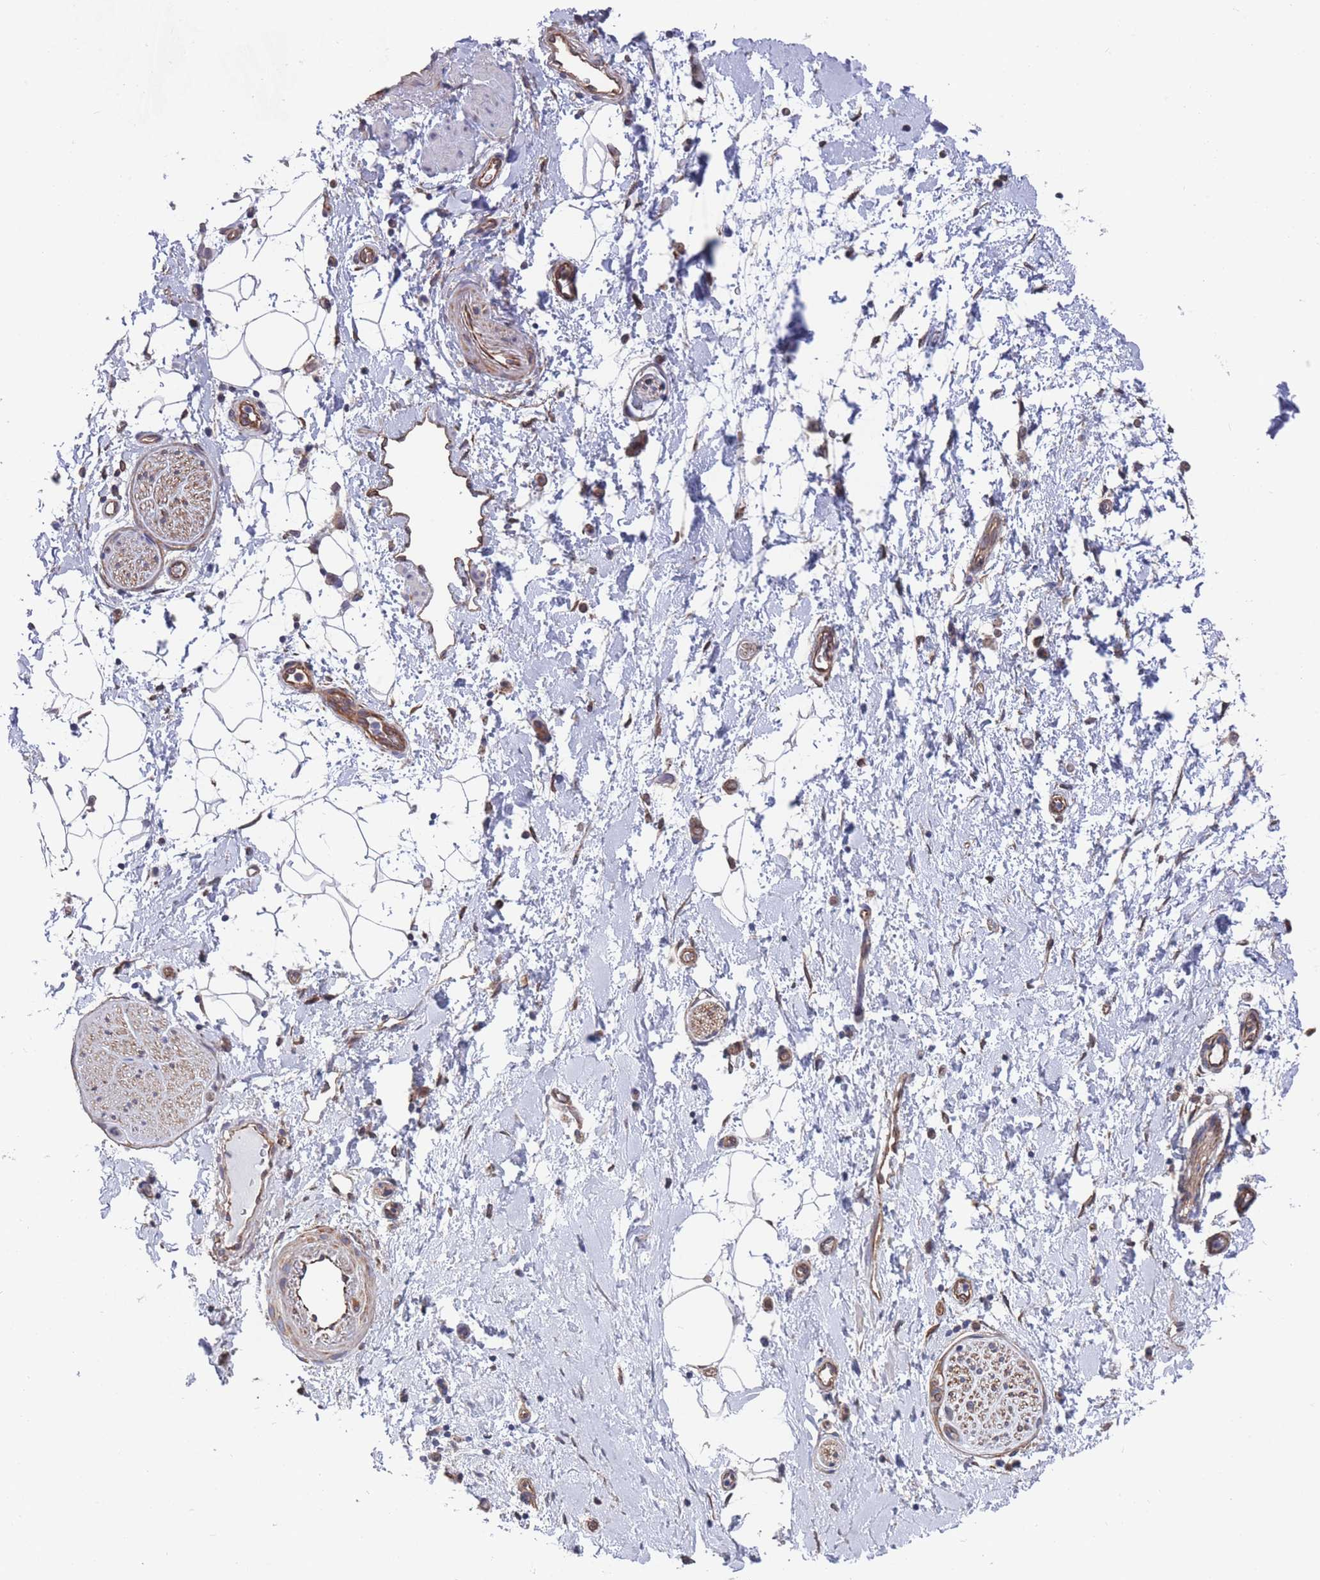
{"staining": {"intensity": "moderate", "quantity": ">75%", "location": "cytoplasmic/membranous"}, "tissue": "adipose tissue", "cell_type": "Adipocytes", "image_type": "normal", "snomed": [{"axis": "morphology", "description": "Normal tissue, NOS"}, {"axis": "morphology", "description": "Adenocarcinoma, NOS"}, {"axis": "topography", "description": "Pancreas"}, {"axis": "topography", "description": "Peripheral nerve tissue"}], "caption": "A brown stain labels moderate cytoplasmic/membranous expression of a protein in adipocytes of unremarkable human adipose tissue. (DAB (3,3'-diaminobenzidine) = brown stain, brightfield microscopy at high magnification).", "gene": "SLC1A6", "patient": {"sex": "female", "age": 77}}